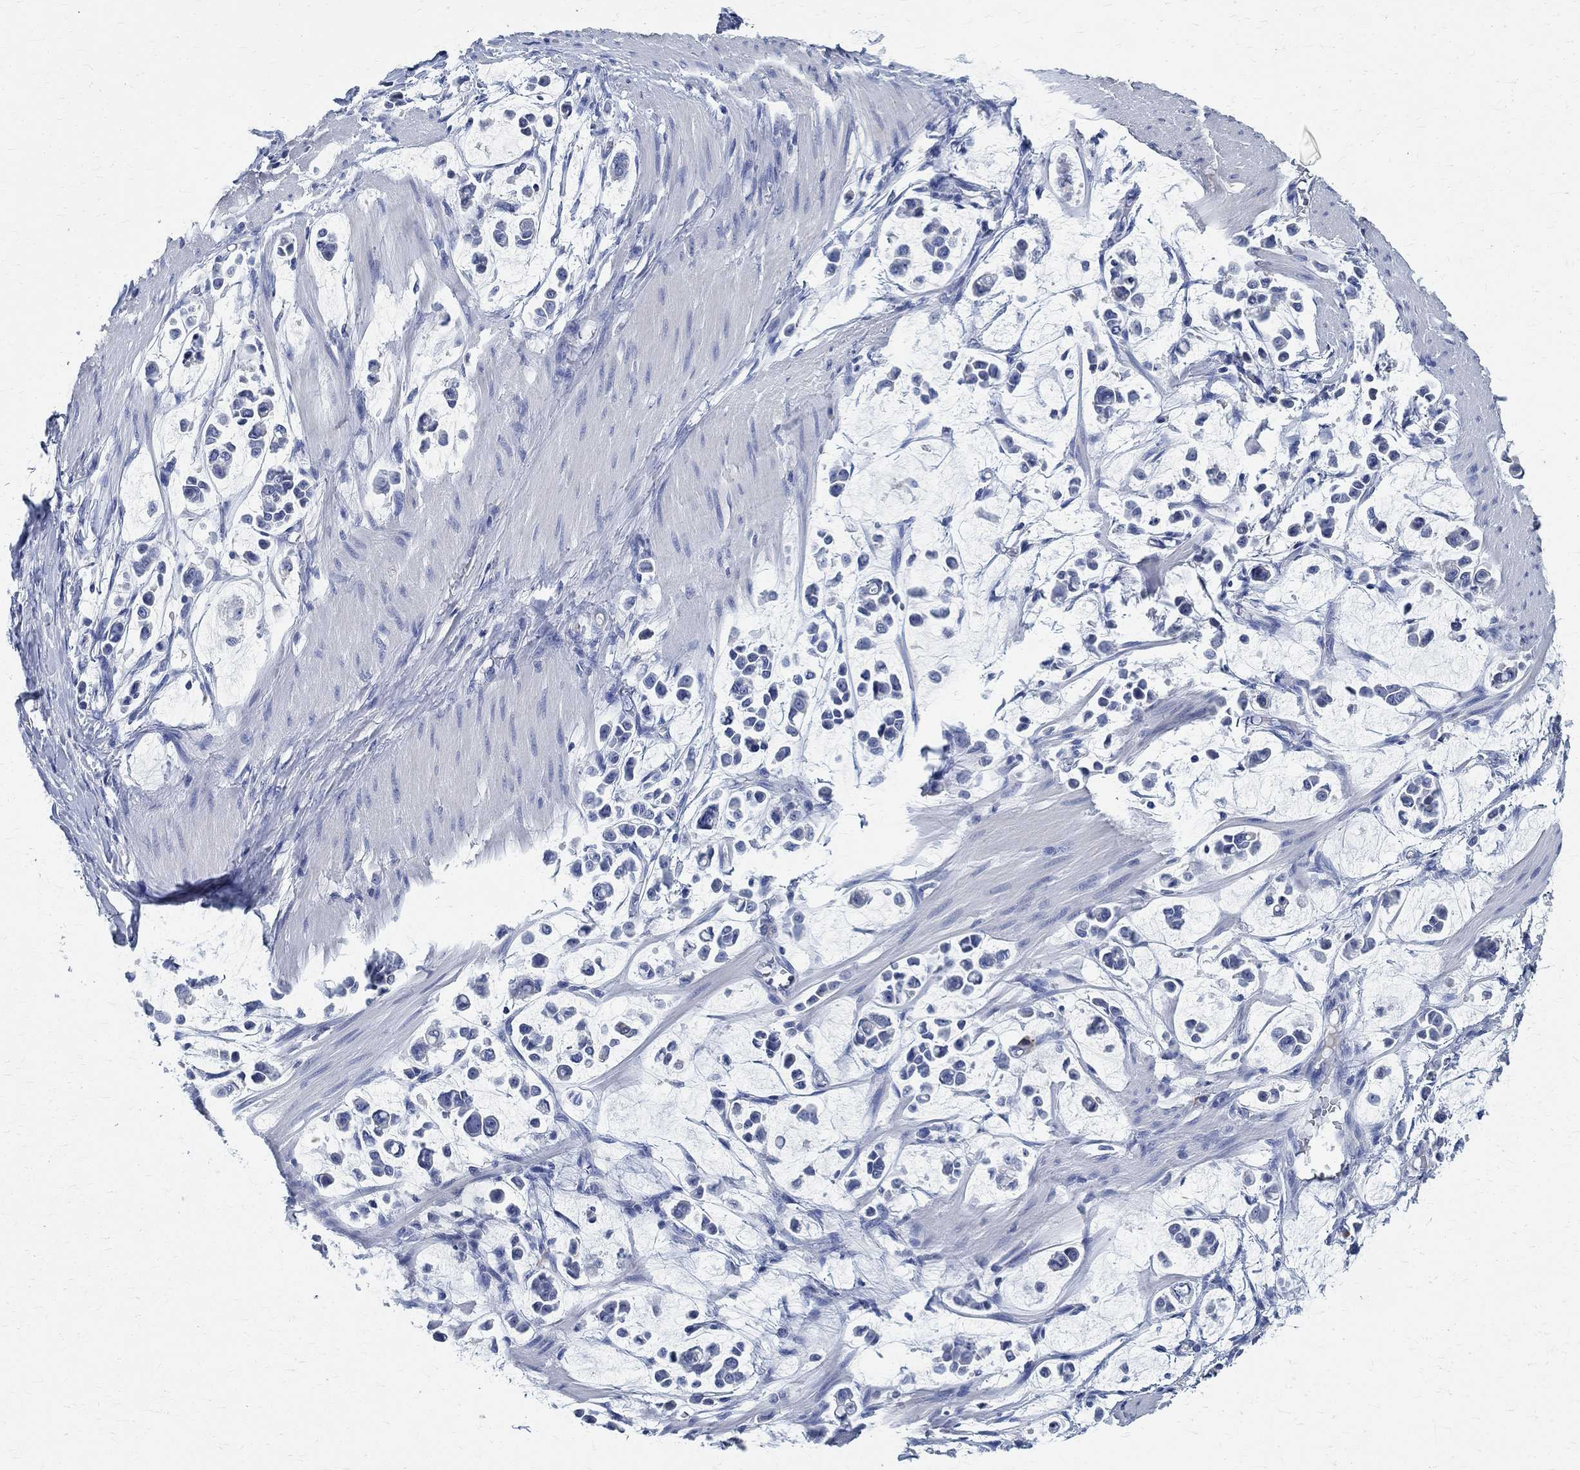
{"staining": {"intensity": "negative", "quantity": "none", "location": "none"}, "tissue": "stomach cancer", "cell_type": "Tumor cells", "image_type": "cancer", "snomed": [{"axis": "morphology", "description": "Adenocarcinoma, NOS"}, {"axis": "topography", "description": "Stomach"}], "caption": "A histopathology image of human adenocarcinoma (stomach) is negative for staining in tumor cells. Brightfield microscopy of immunohistochemistry stained with DAB (brown) and hematoxylin (blue), captured at high magnification.", "gene": "PRX", "patient": {"sex": "male", "age": 82}}